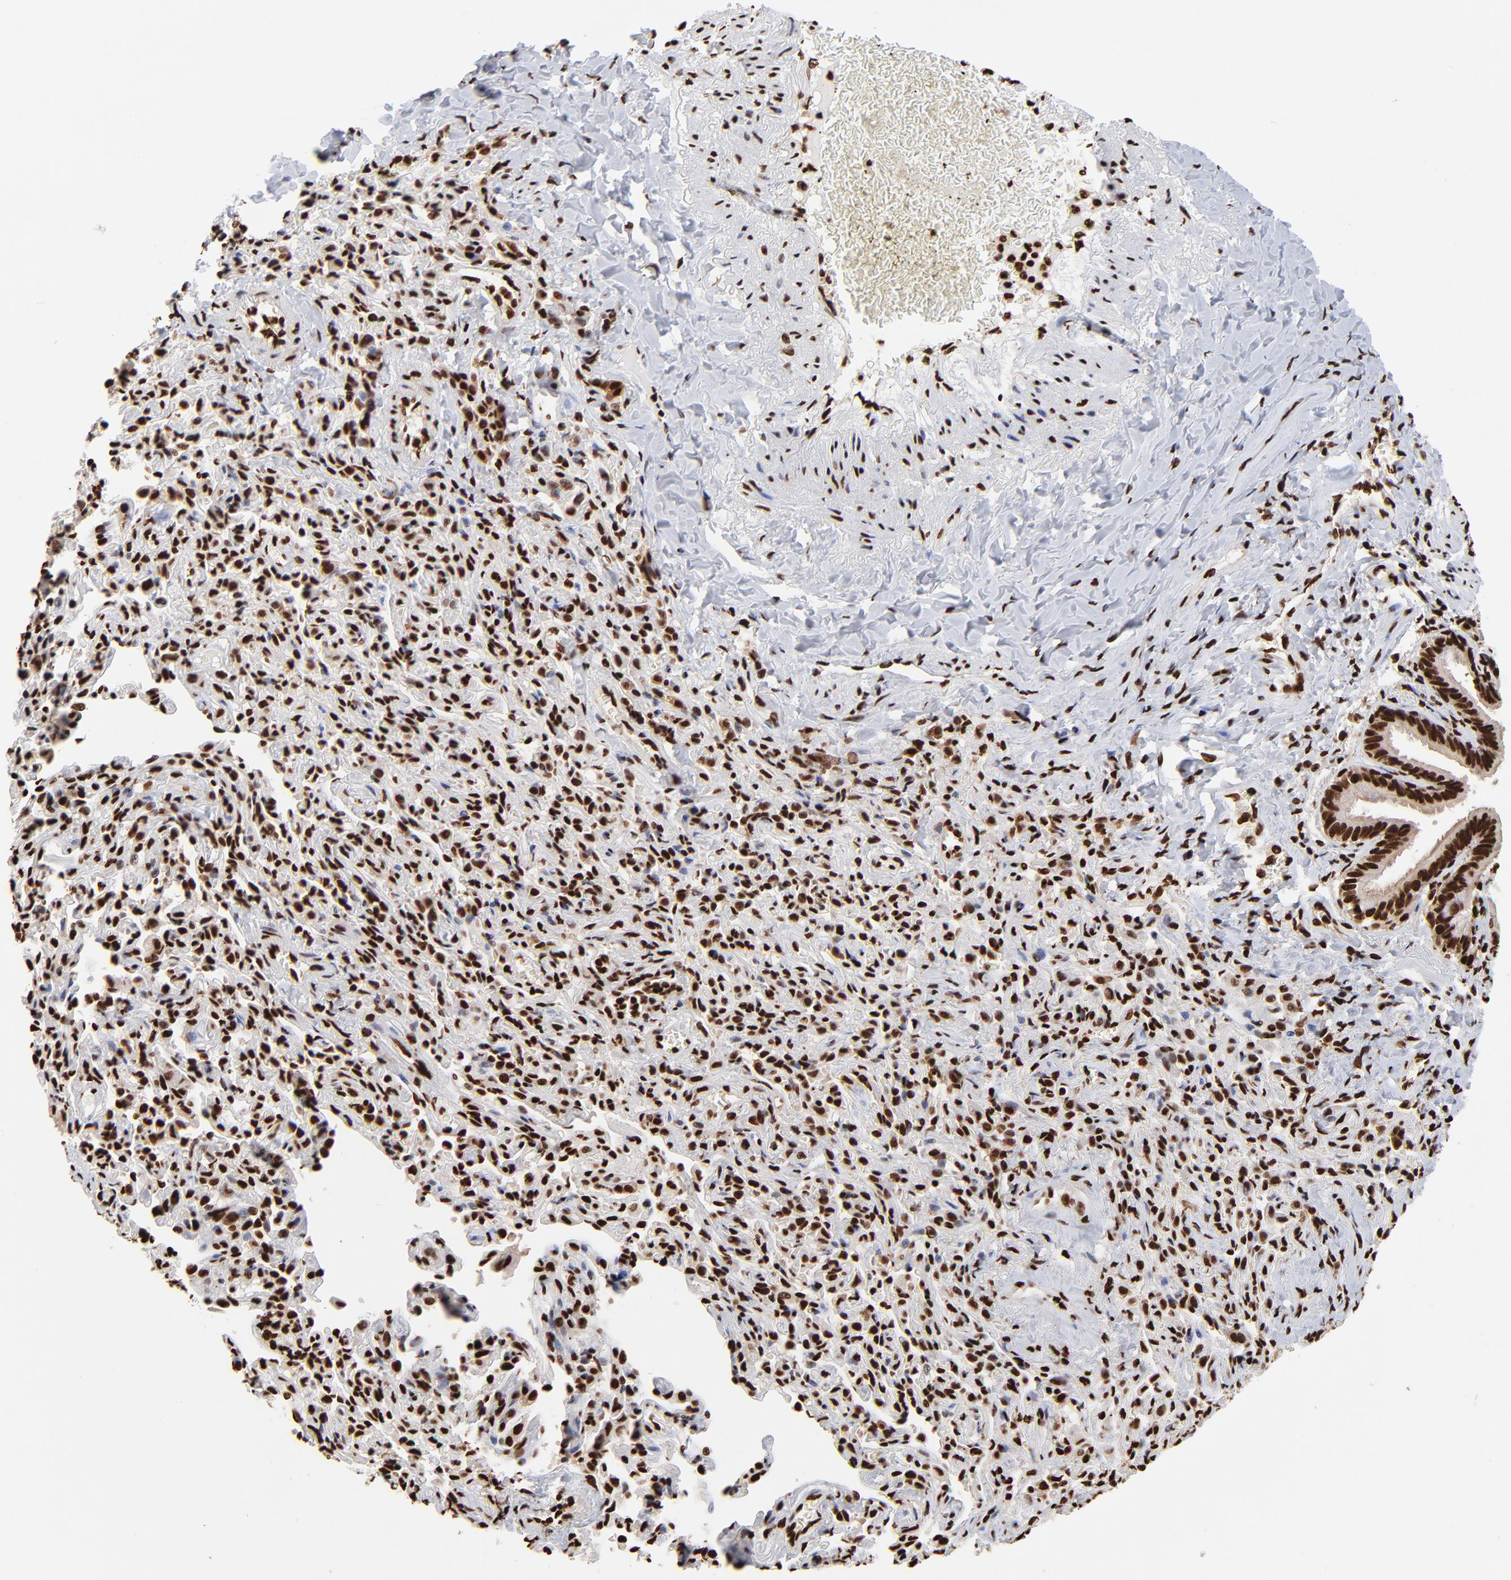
{"staining": {"intensity": "strong", "quantity": ">75%", "location": "nuclear"}, "tissue": "bronchus", "cell_type": "Respiratory epithelial cells", "image_type": "normal", "snomed": [{"axis": "morphology", "description": "Normal tissue, NOS"}, {"axis": "topography", "description": "Lung"}], "caption": "Immunohistochemistry (IHC) of benign bronchus demonstrates high levels of strong nuclear expression in approximately >75% of respiratory epithelial cells.", "gene": "ZNF544", "patient": {"sex": "male", "age": 64}}